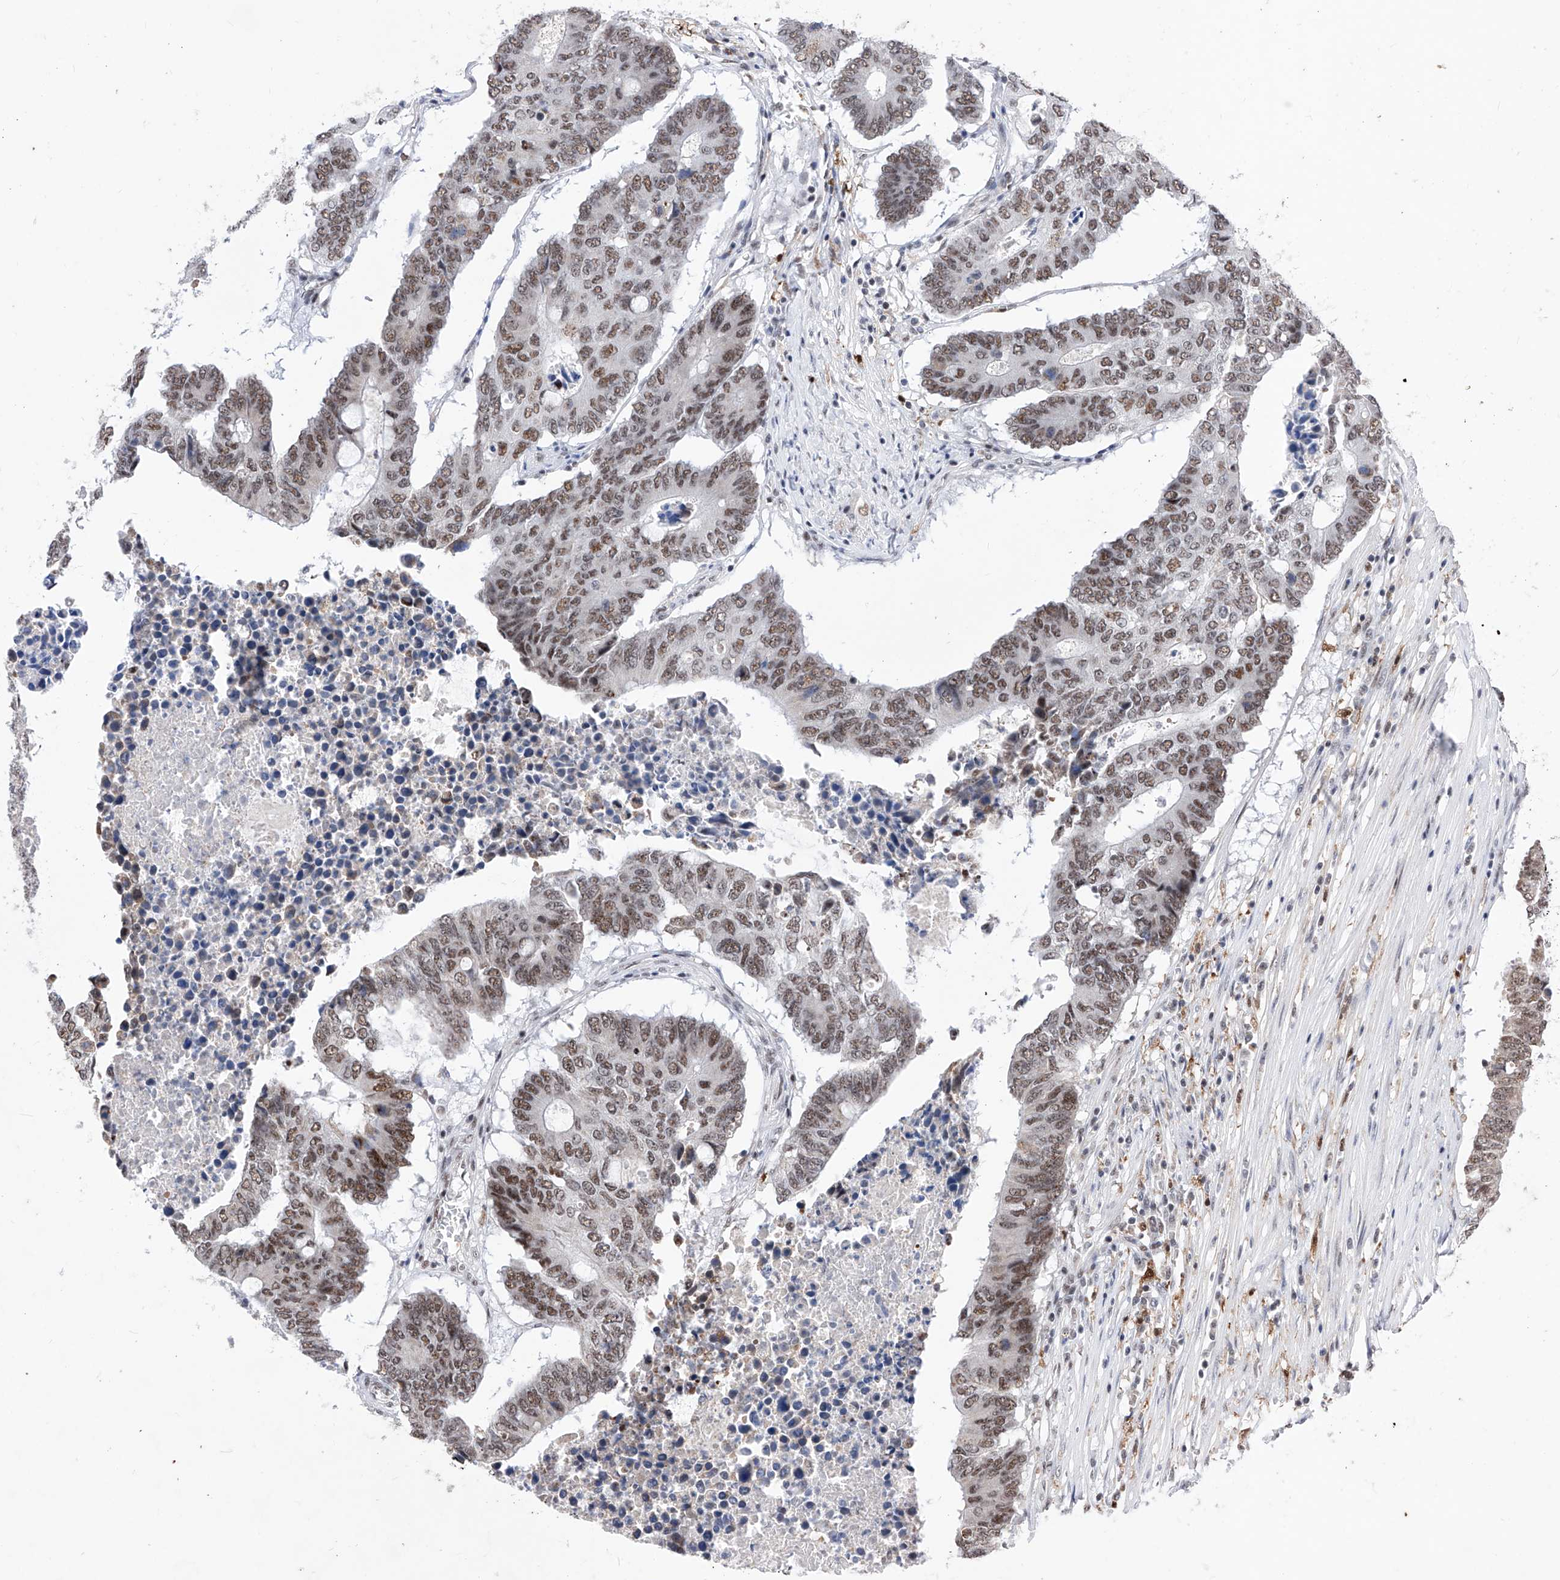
{"staining": {"intensity": "moderate", "quantity": ">75%", "location": "nuclear"}, "tissue": "colorectal cancer", "cell_type": "Tumor cells", "image_type": "cancer", "snomed": [{"axis": "morphology", "description": "Adenocarcinoma, NOS"}, {"axis": "topography", "description": "Colon"}], "caption": "Protein expression analysis of colorectal cancer displays moderate nuclear expression in about >75% of tumor cells. The protein of interest is stained brown, and the nuclei are stained in blue (DAB IHC with brightfield microscopy, high magnification).", "gene": "PHF5A", "patient": {"sex": "male", "age": 87}}